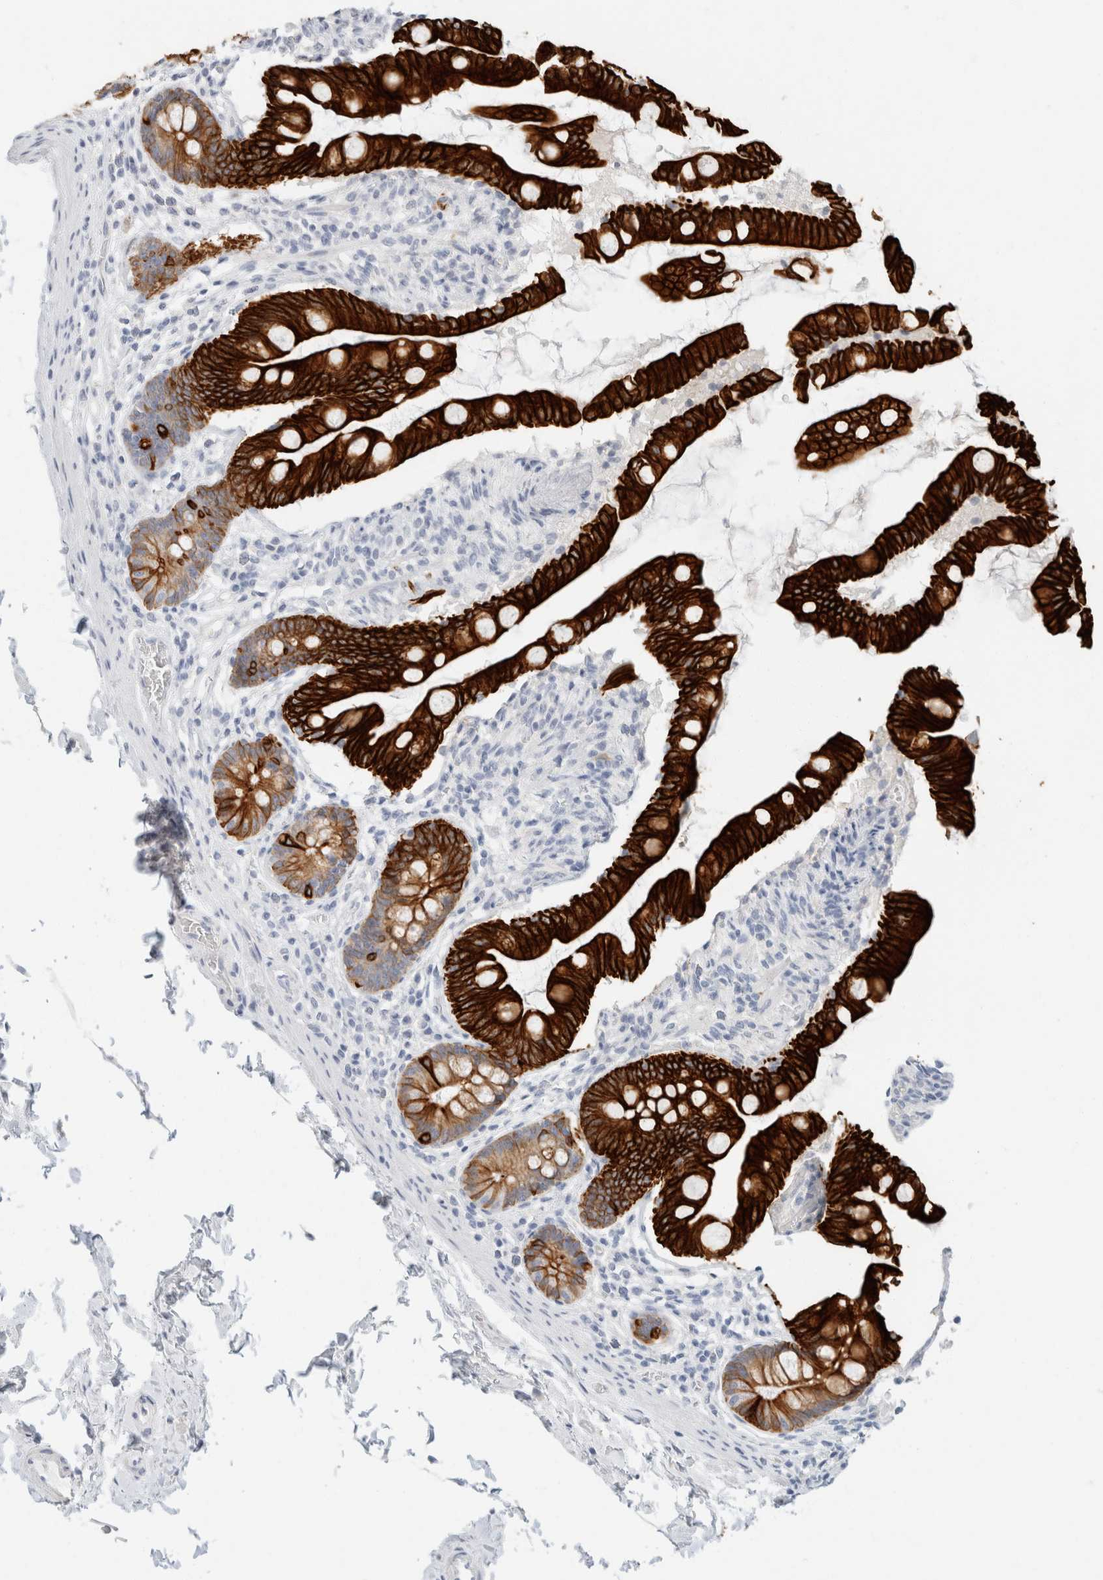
{"staining": {"intensity": "strong", "quantity": ">75%", "location": "cytoplasmic/membranous"}, "tissue": "small intestine", "cell_type": "Glandular cells", "image_type": "normal", "snomed": [{"axis": "morphology", "description": "Normal tissue, NOS"}, {"axis": "topography", "description": "Small intestine"}], "caption": "Small intestine was stained to show a protein in brown. There is high levels of strong cytoplasmic/membranous positivity in approximately >75% of glandular cells. (Stains: DAB (3,3'-diaminobenzidine) in brown, nuclei in blue, Microscopy: brightfield microscopy at high magnification).", "gene": "KRT20", "patient": {"sex": "female", "age": 56}}